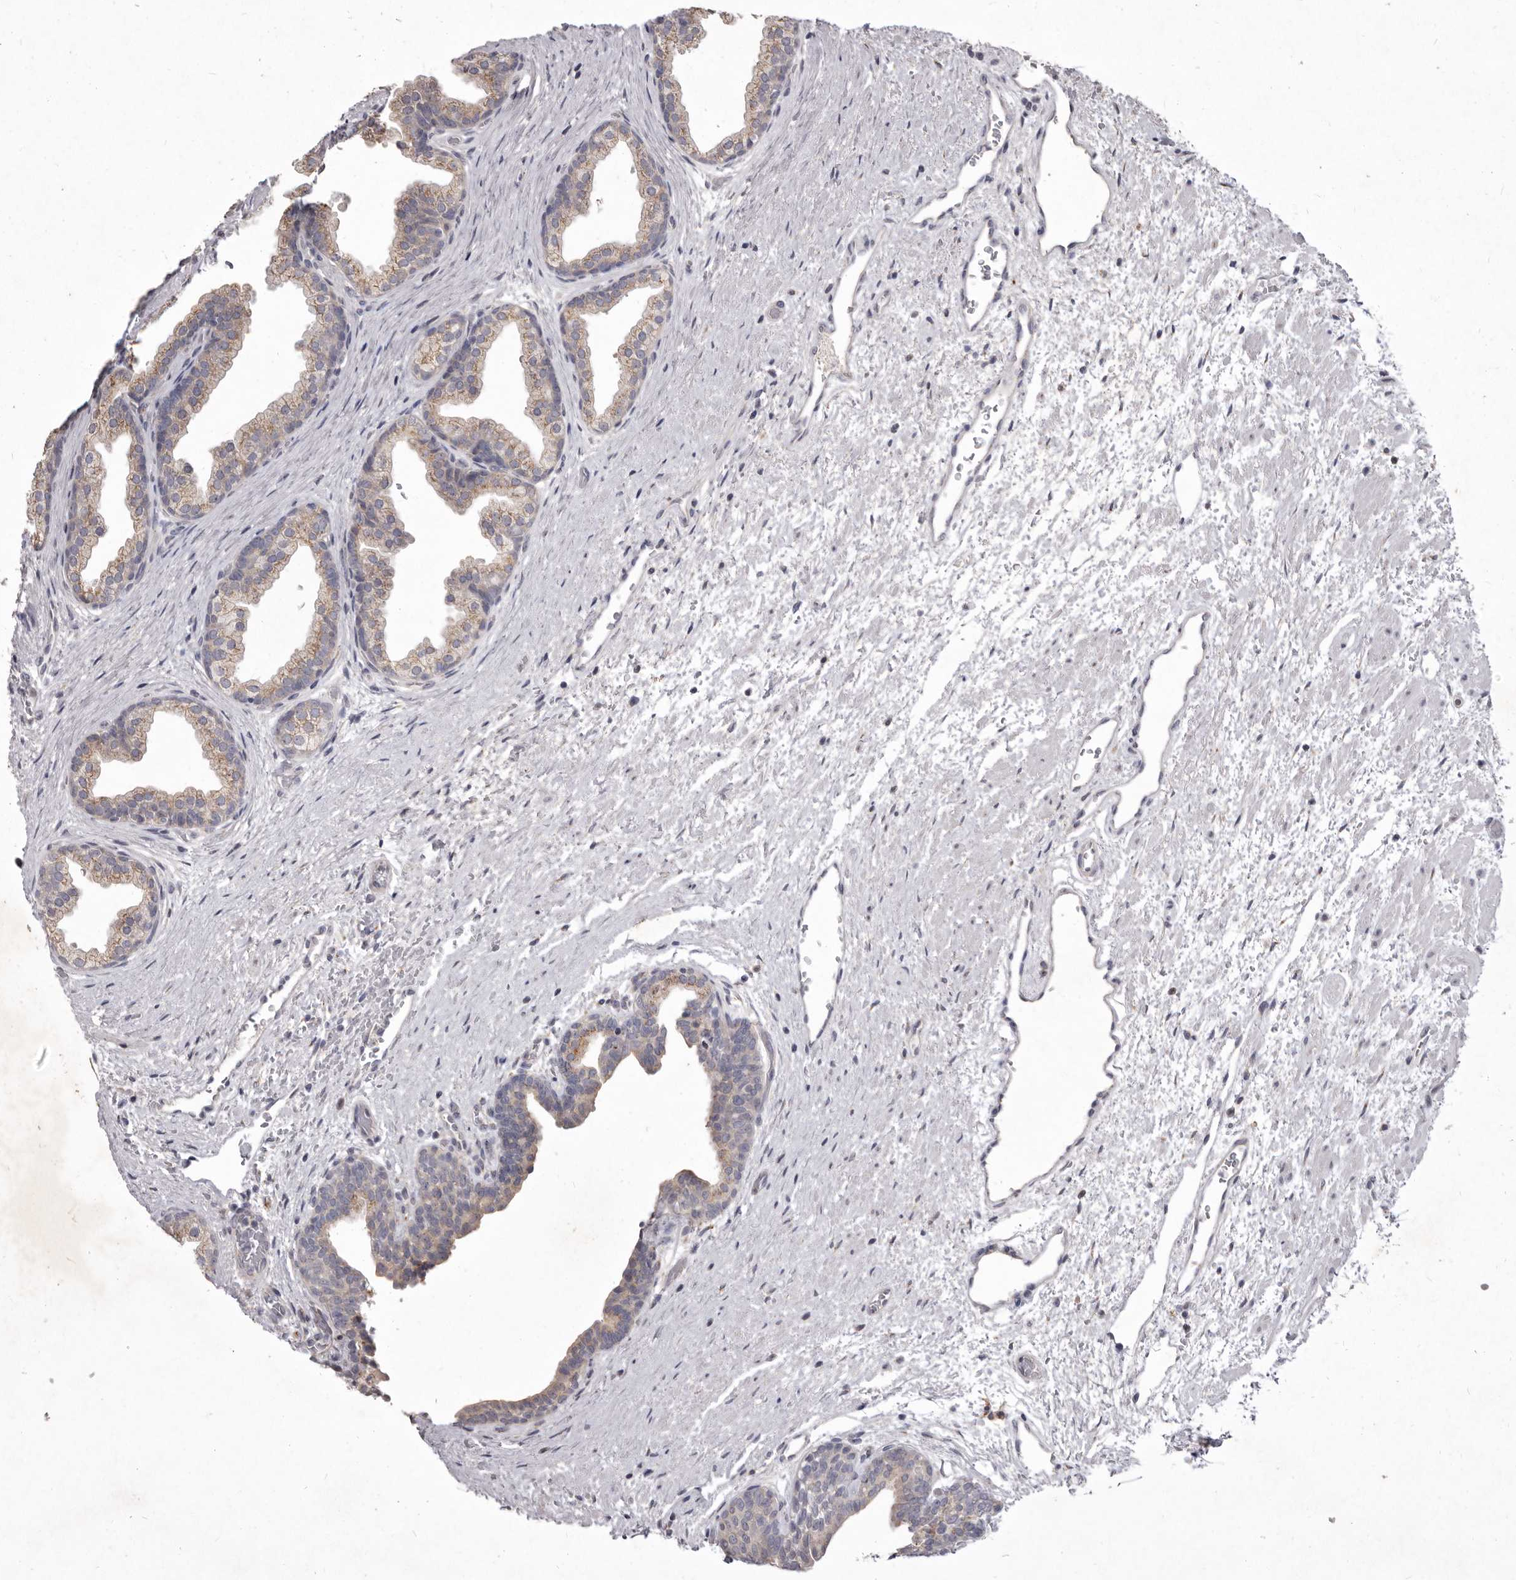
{"staining": {"intensity": "moderate", "quantity": "25%-75%", "location": "cytoplasmic/membranous"}, "tissue": "prostate", "cell_type": "Glandular cells", "image_type": "normal", "snomed": [{"axis": "morphology", "description": "Normal tissue, NOS"}, {"axis": "topography", "description": "Prostate"}], "caption": "IHC of benign prostate shows medium levels of moderate cytoplasmic/membranous staining in about 25%-75% of glandular cells.", "gene": "P2RX6", "patient": {"sex": "male", "age": 48}}